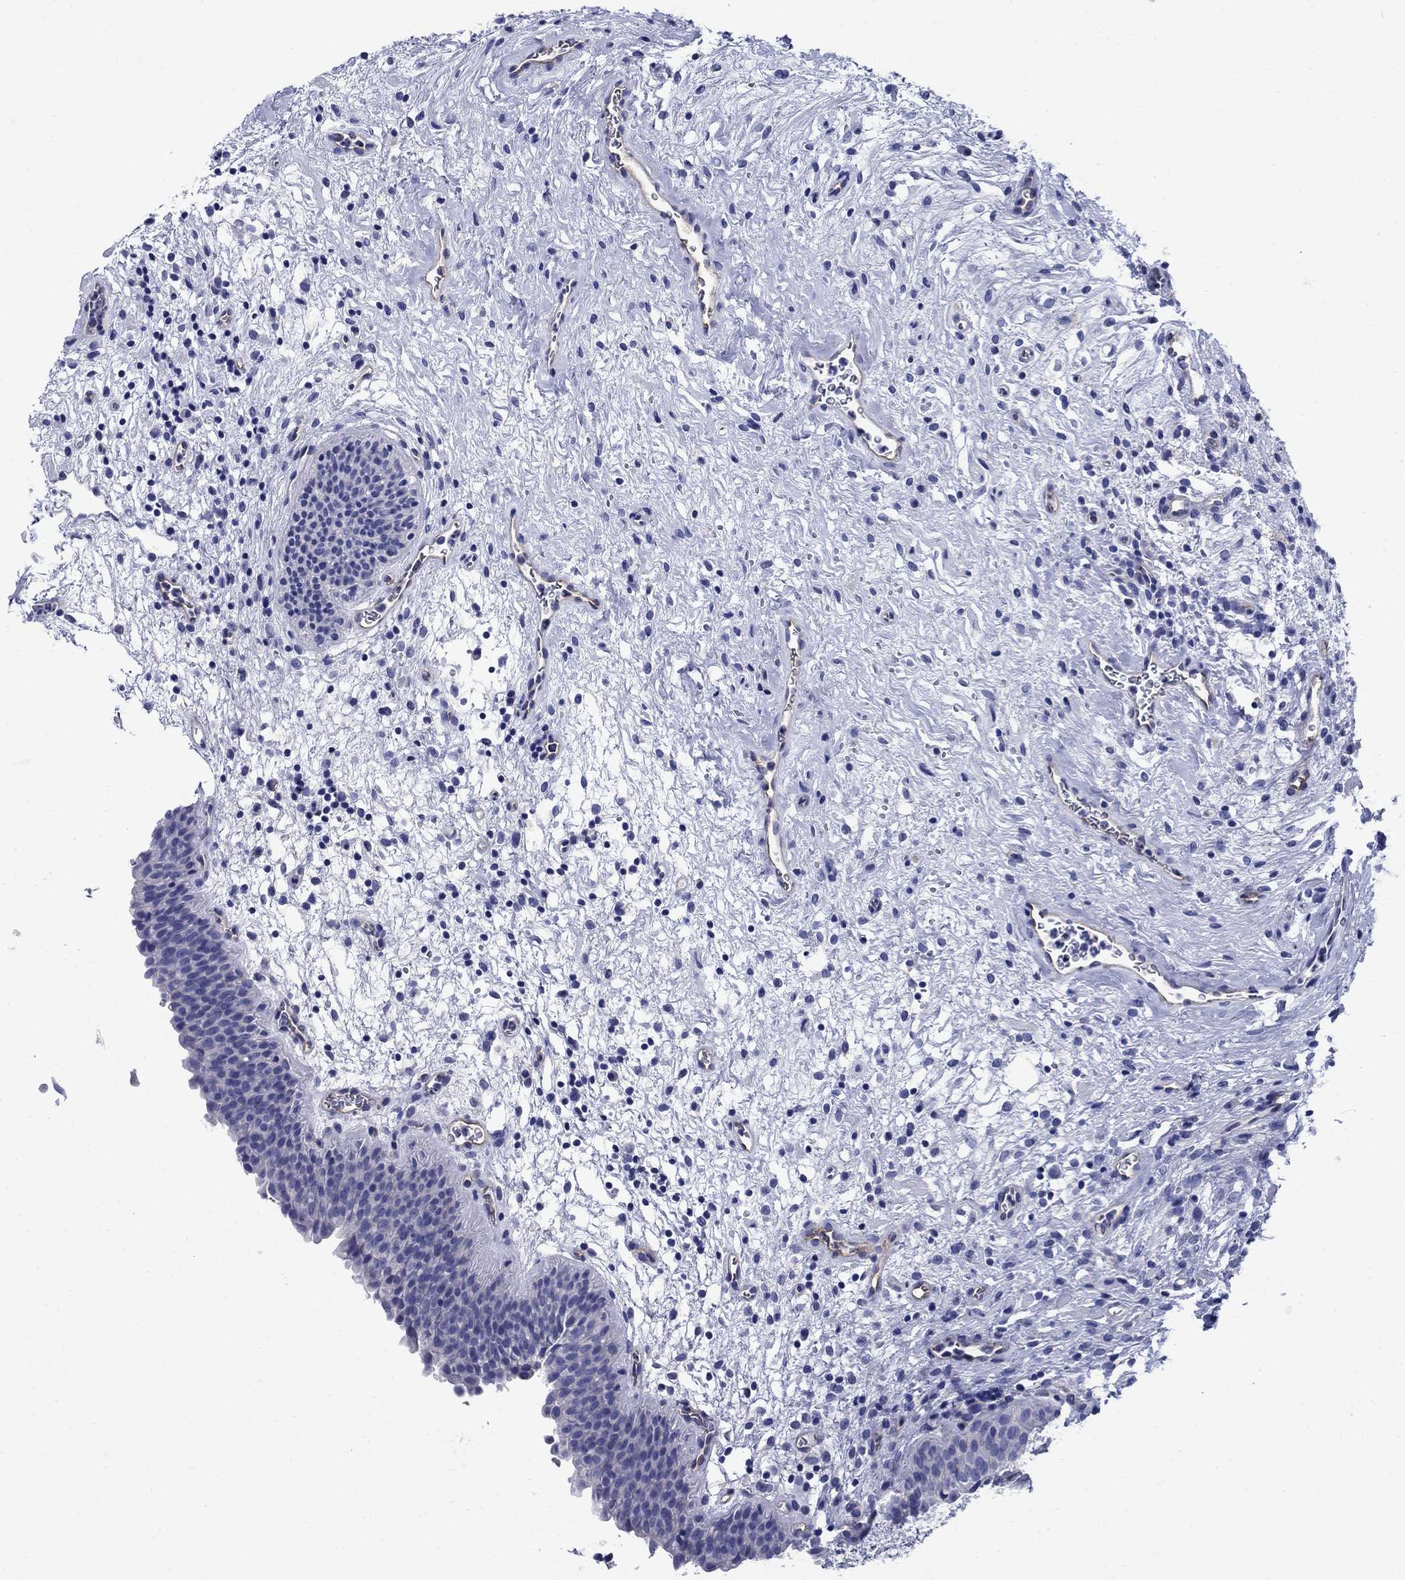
{"staining": {"intensity": "negative", "quantity": "none", "location": "none"}, "tissue": "urinary bladder", "cell_type": "Urothelial cells", "image_type": "normal", "snomed": [{"axis": "morphology", "description": "Normal tissue, NOS"}, {"axis": "topography", "description": "Urinary bladder"}], "caption": "Immunohistochemistry micrograph of benign urinary bladder: urinary bladder stained with DAB shows no significant protein positivity in urothelial cells.", "gene": "SMCP", "patient": {"sex": "male", "age": 37}}